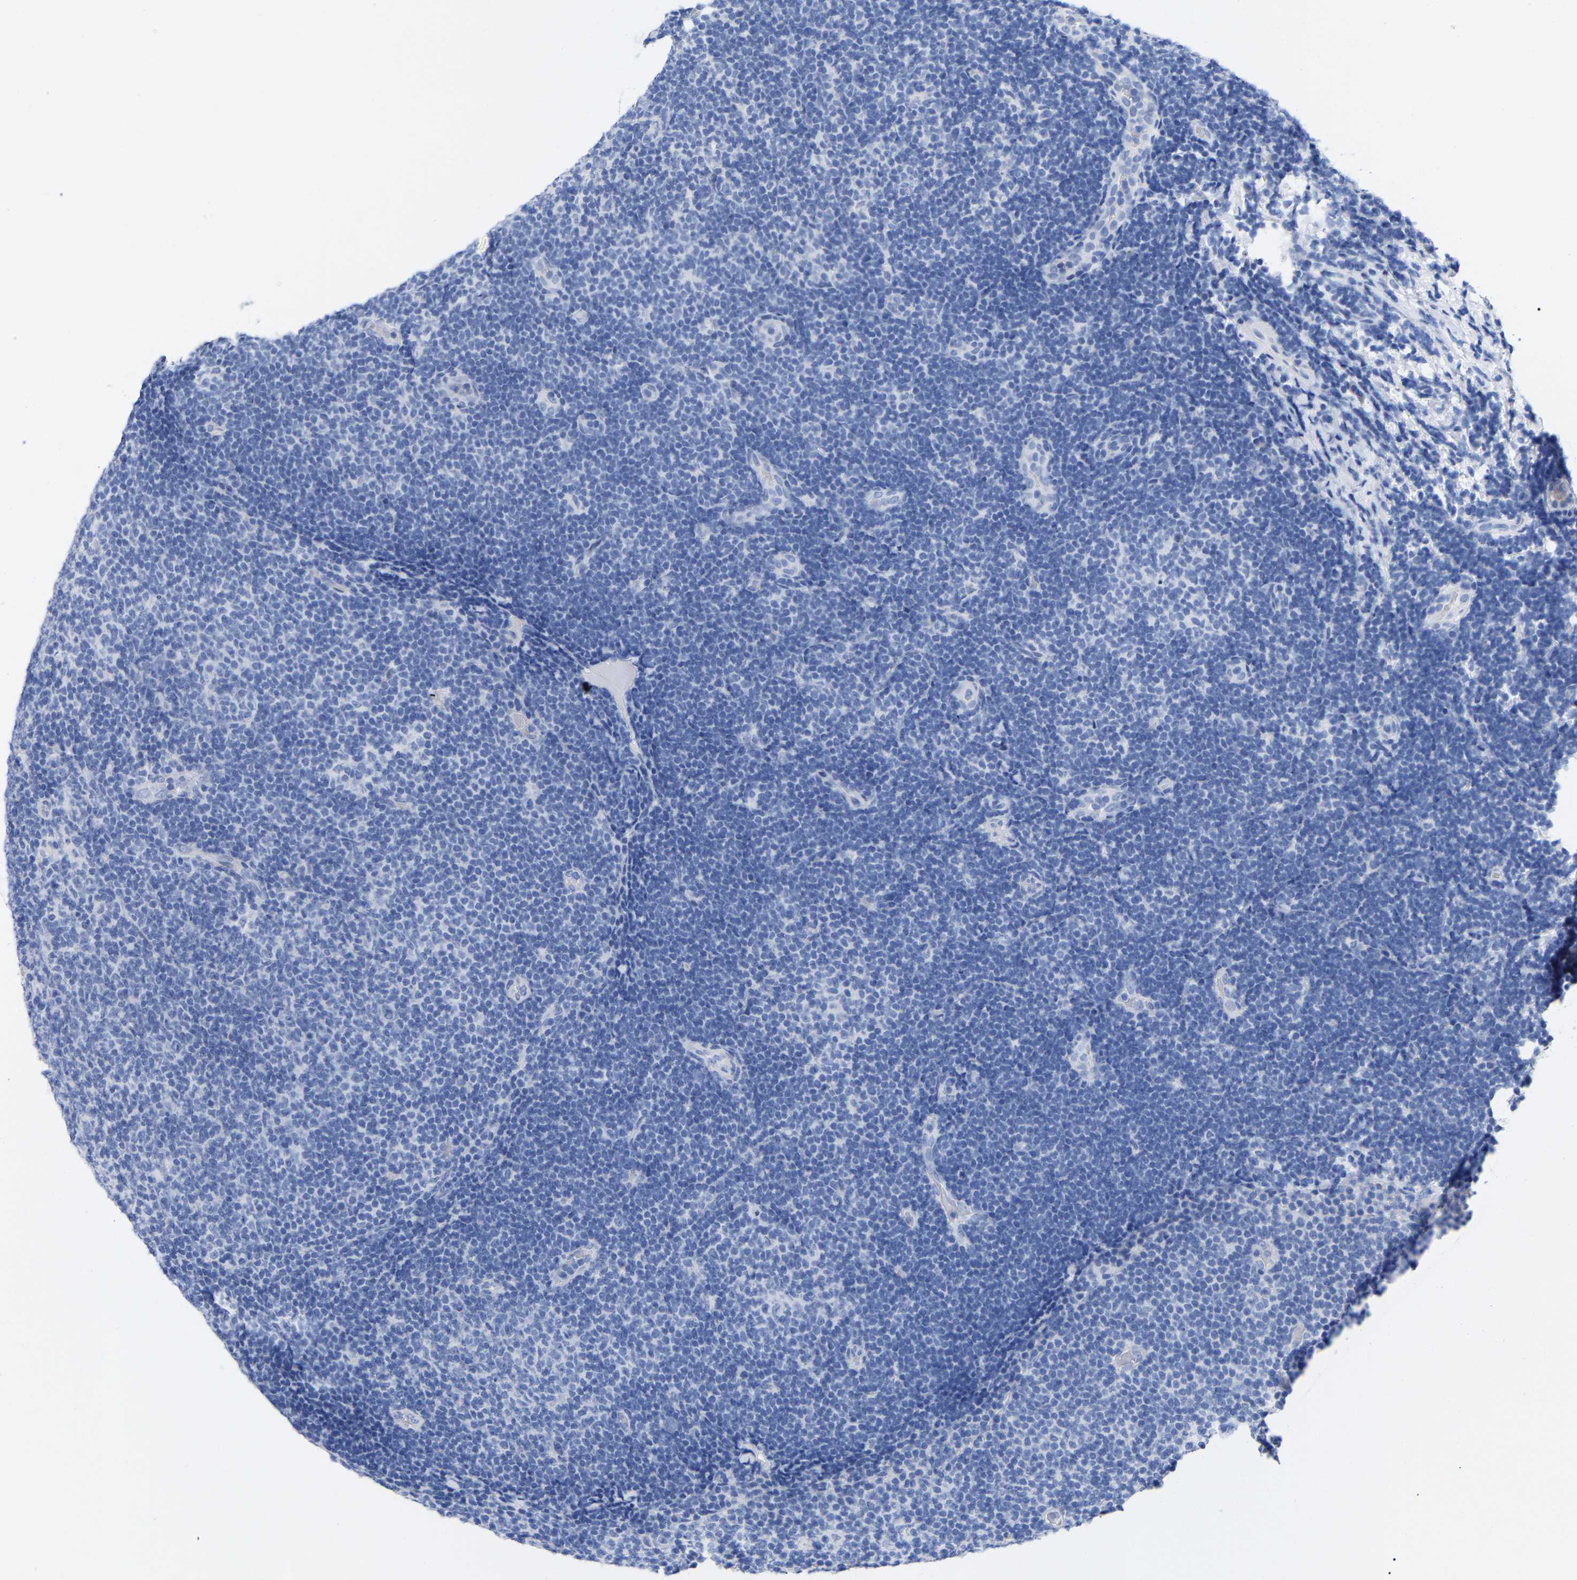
{"staining": {"intensity": "negative", "quantity": "none", "location": "none"}, "tissue": "lymphoma", "cell_type": "Tumor cells", "image_type": "cancer", "snomed": [{"axis": "morphology", "description": "Malignant lymphoma, non-Hodgkin's type, Low grade"}, {"axis": "topography", "description": "Lymph node"}], "caption": "Micrograph shows no protein positivity in tumor cells of lymphoma tissue. (Immunohistochemistry (ihc), brightfield microscopy, high magnification).", "gene": "HAPLN1", "patient": {"sex": "male", "age": 83}}